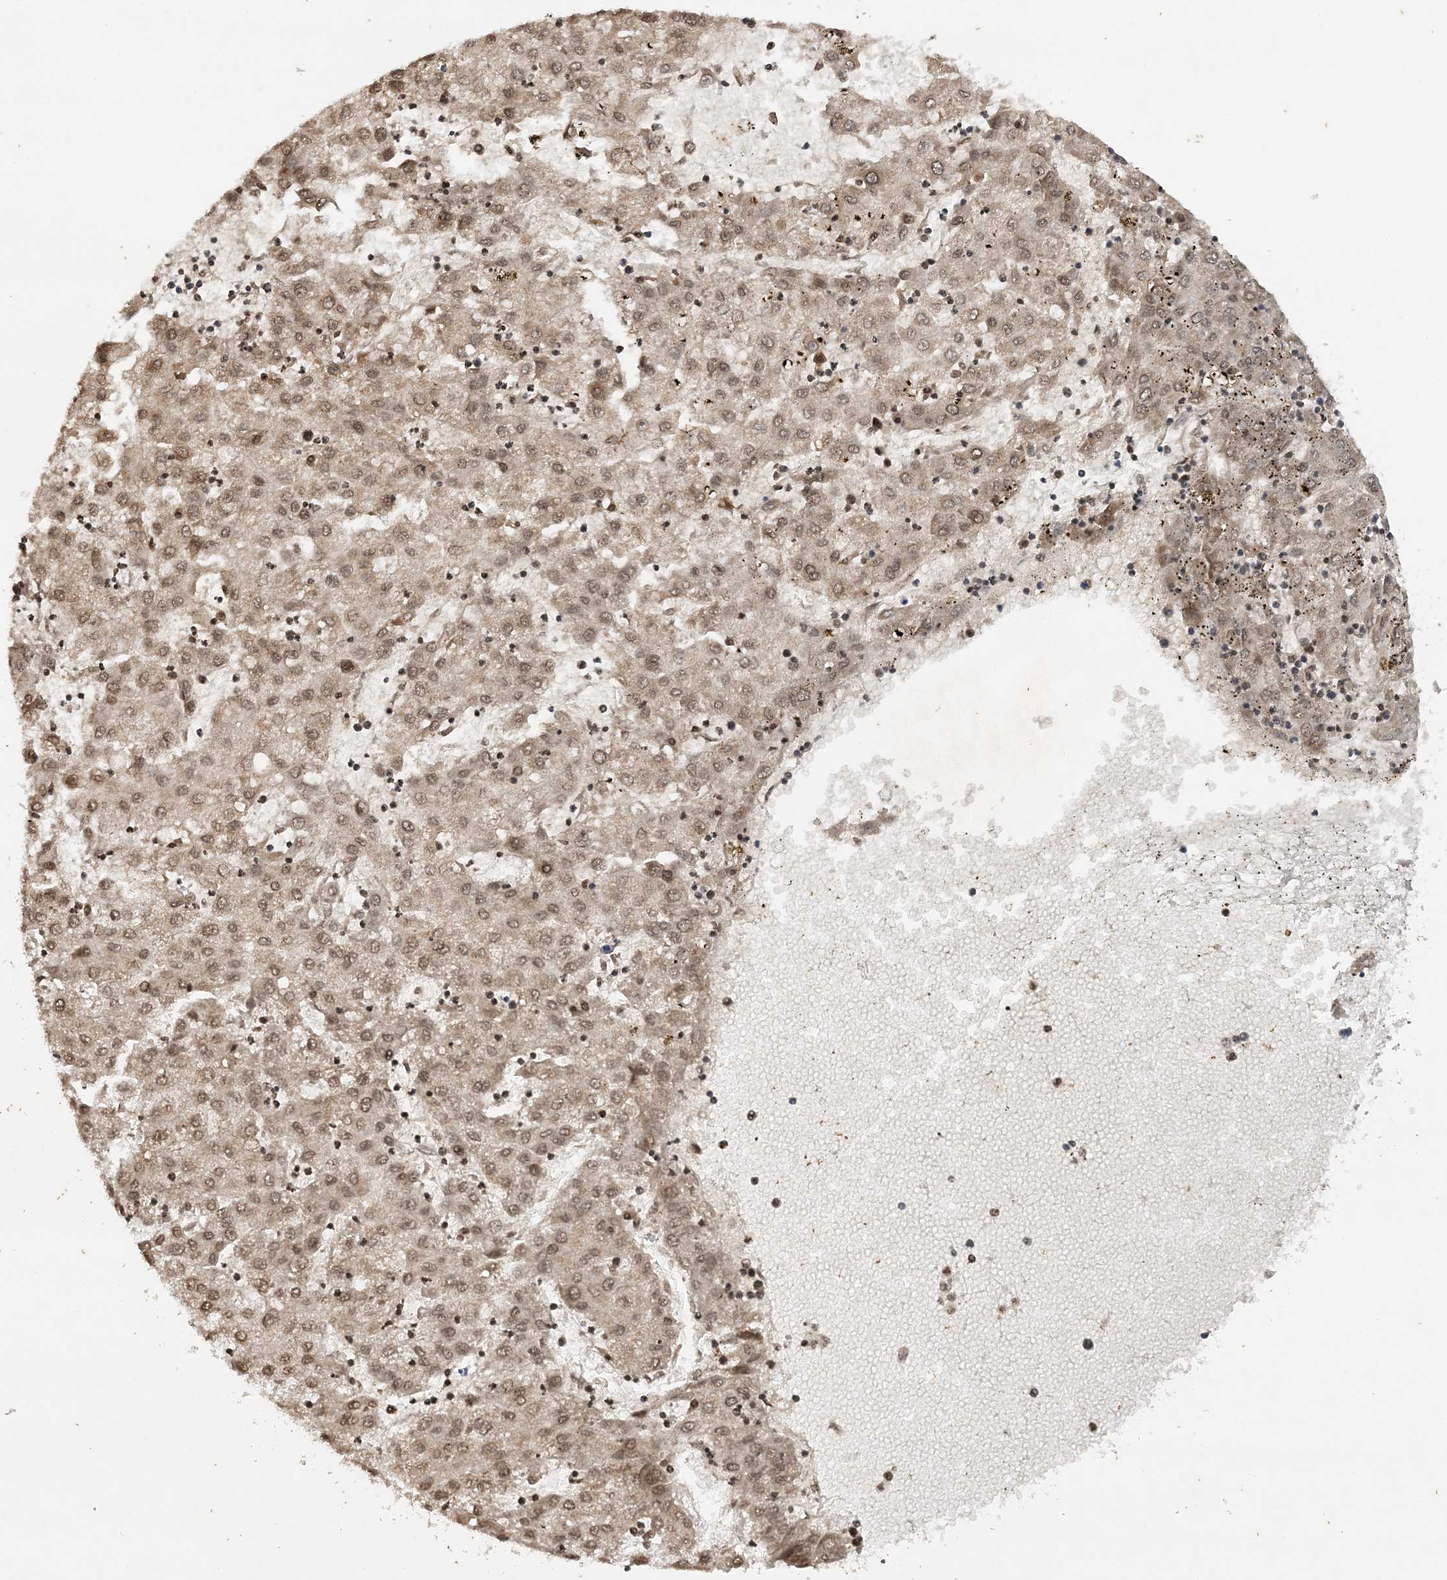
{"staining": {"intensity": "moderate", "quantity": ">75%", "location": "cytoplasmic/membranous,nuclear"}, "tissue": "liver cancer", "cell_type": "Tumor cells", "image_type": "cancer", "snomed": [{"axis": "morphology", "description": "Carcinoma, Hepatocellular, NOS"}, {"axis": "topography", "description": "Liver"}], "caption": "IHC of human liver cancer (hepatocellular carcinoma) displays medium levels of moderate cytoplasmic/membranous and nuclear expression in approximately >75% of tumor cells. Nuclei are stained in blue.", "gene": "NEDD9", "patient": {"sex": "male", "age": 72}}